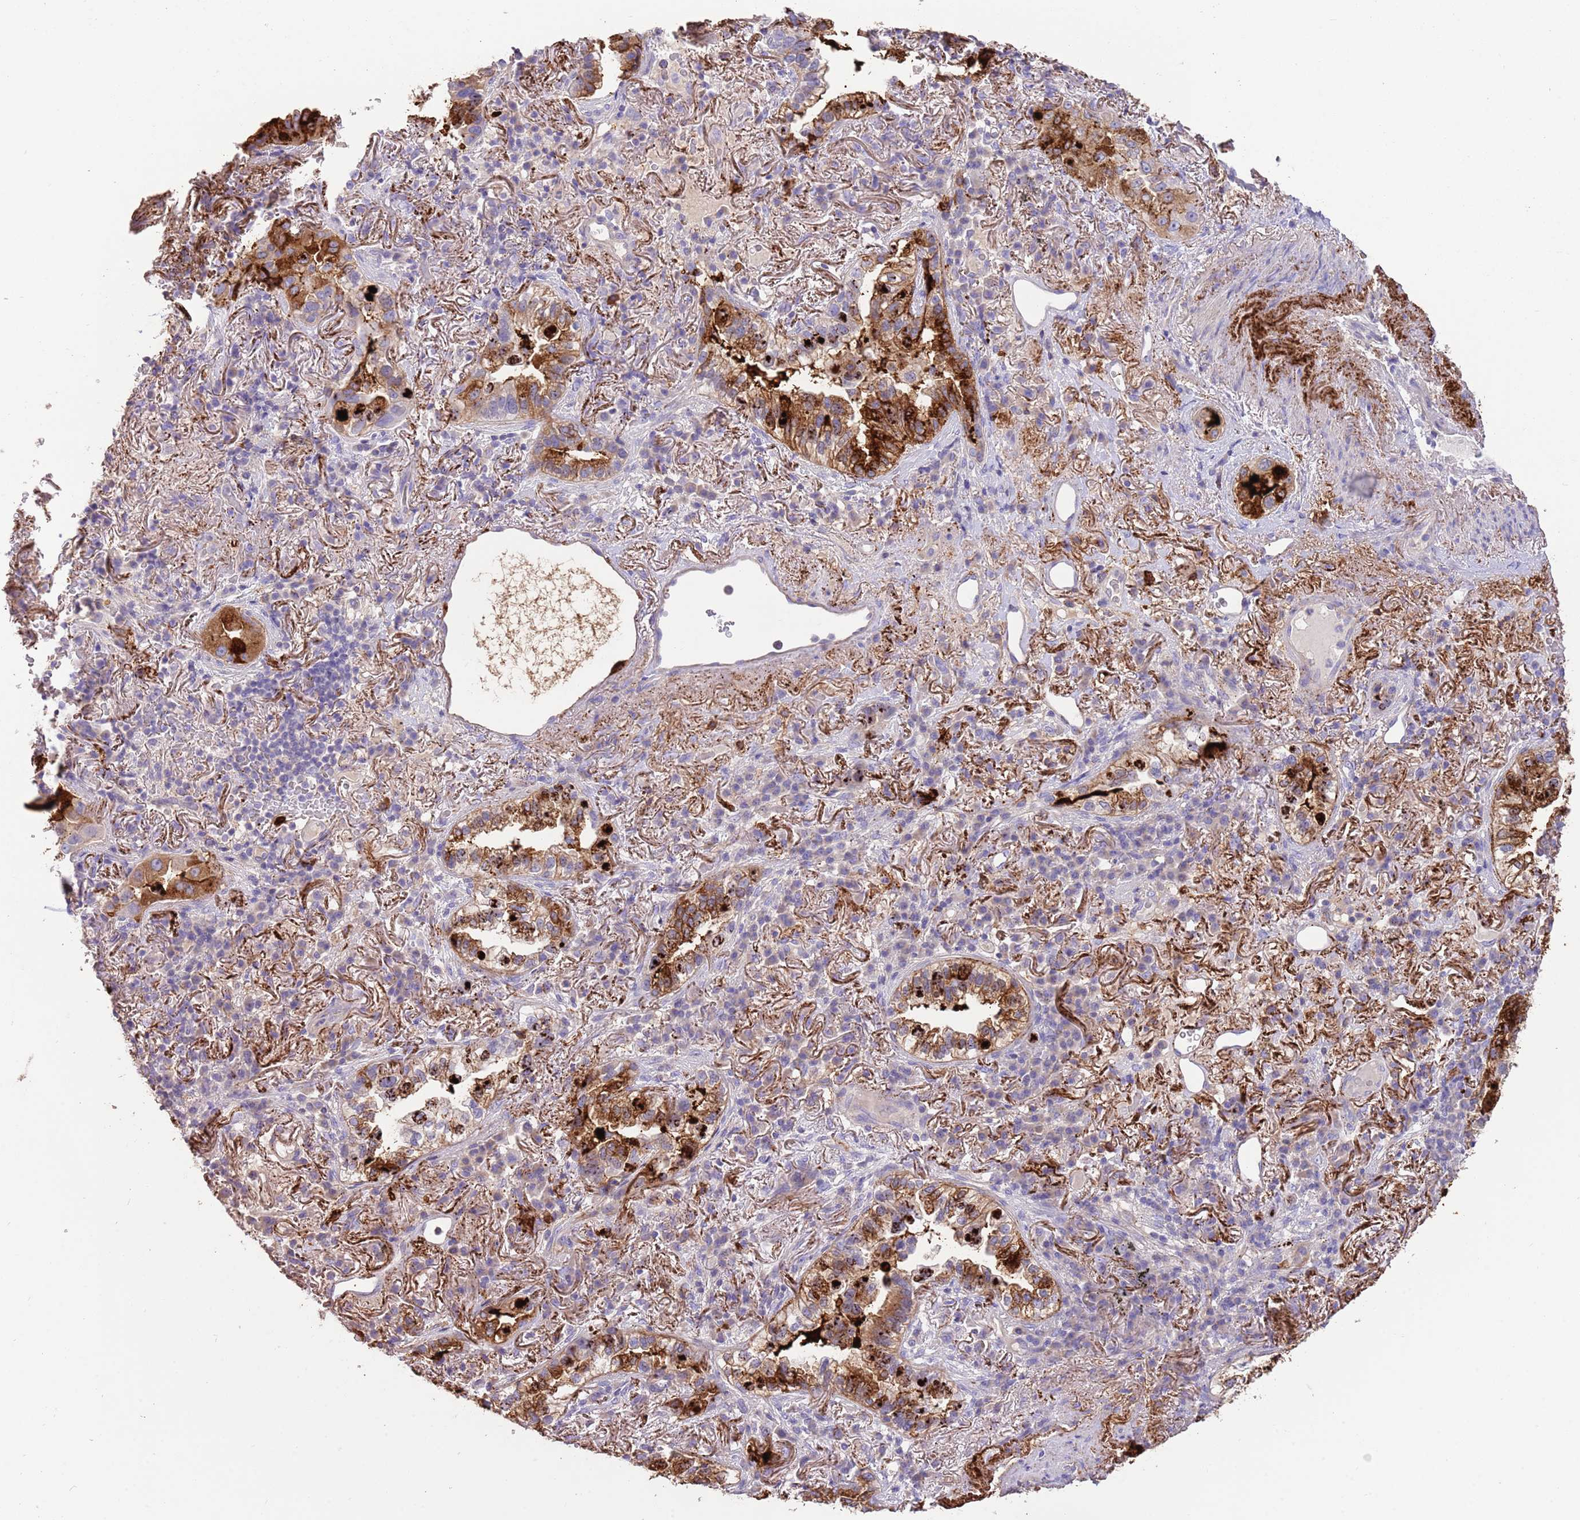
{"staining": {"intensity": "strong", "quantity": ">75%", "location": "cytoplasmic/membranous"}, "tissue": "lung cancer", "cell_type": "Tumor cells", "image_type": "cancer", "snomed": [{"axis": "morphology", "description": "Adenocarcinoma, NOS"}, {"axis": "topography", "description": "Lung"}], "caption": "High-magnification brightfield microscopy of lung cancer stained with DAB (3,3'-diaminobenzidine) (brown) and counterstained with hematoxylin (blue). tumor cells exhibit strong cytoplasmic/membranous positivity is identified in approximately>75% of cells. The protein of interest is shown in brown color, while the nuclei are stained blue.", "gene": "SFTPA1", "patient": {"sex": "female", "age": 69}}